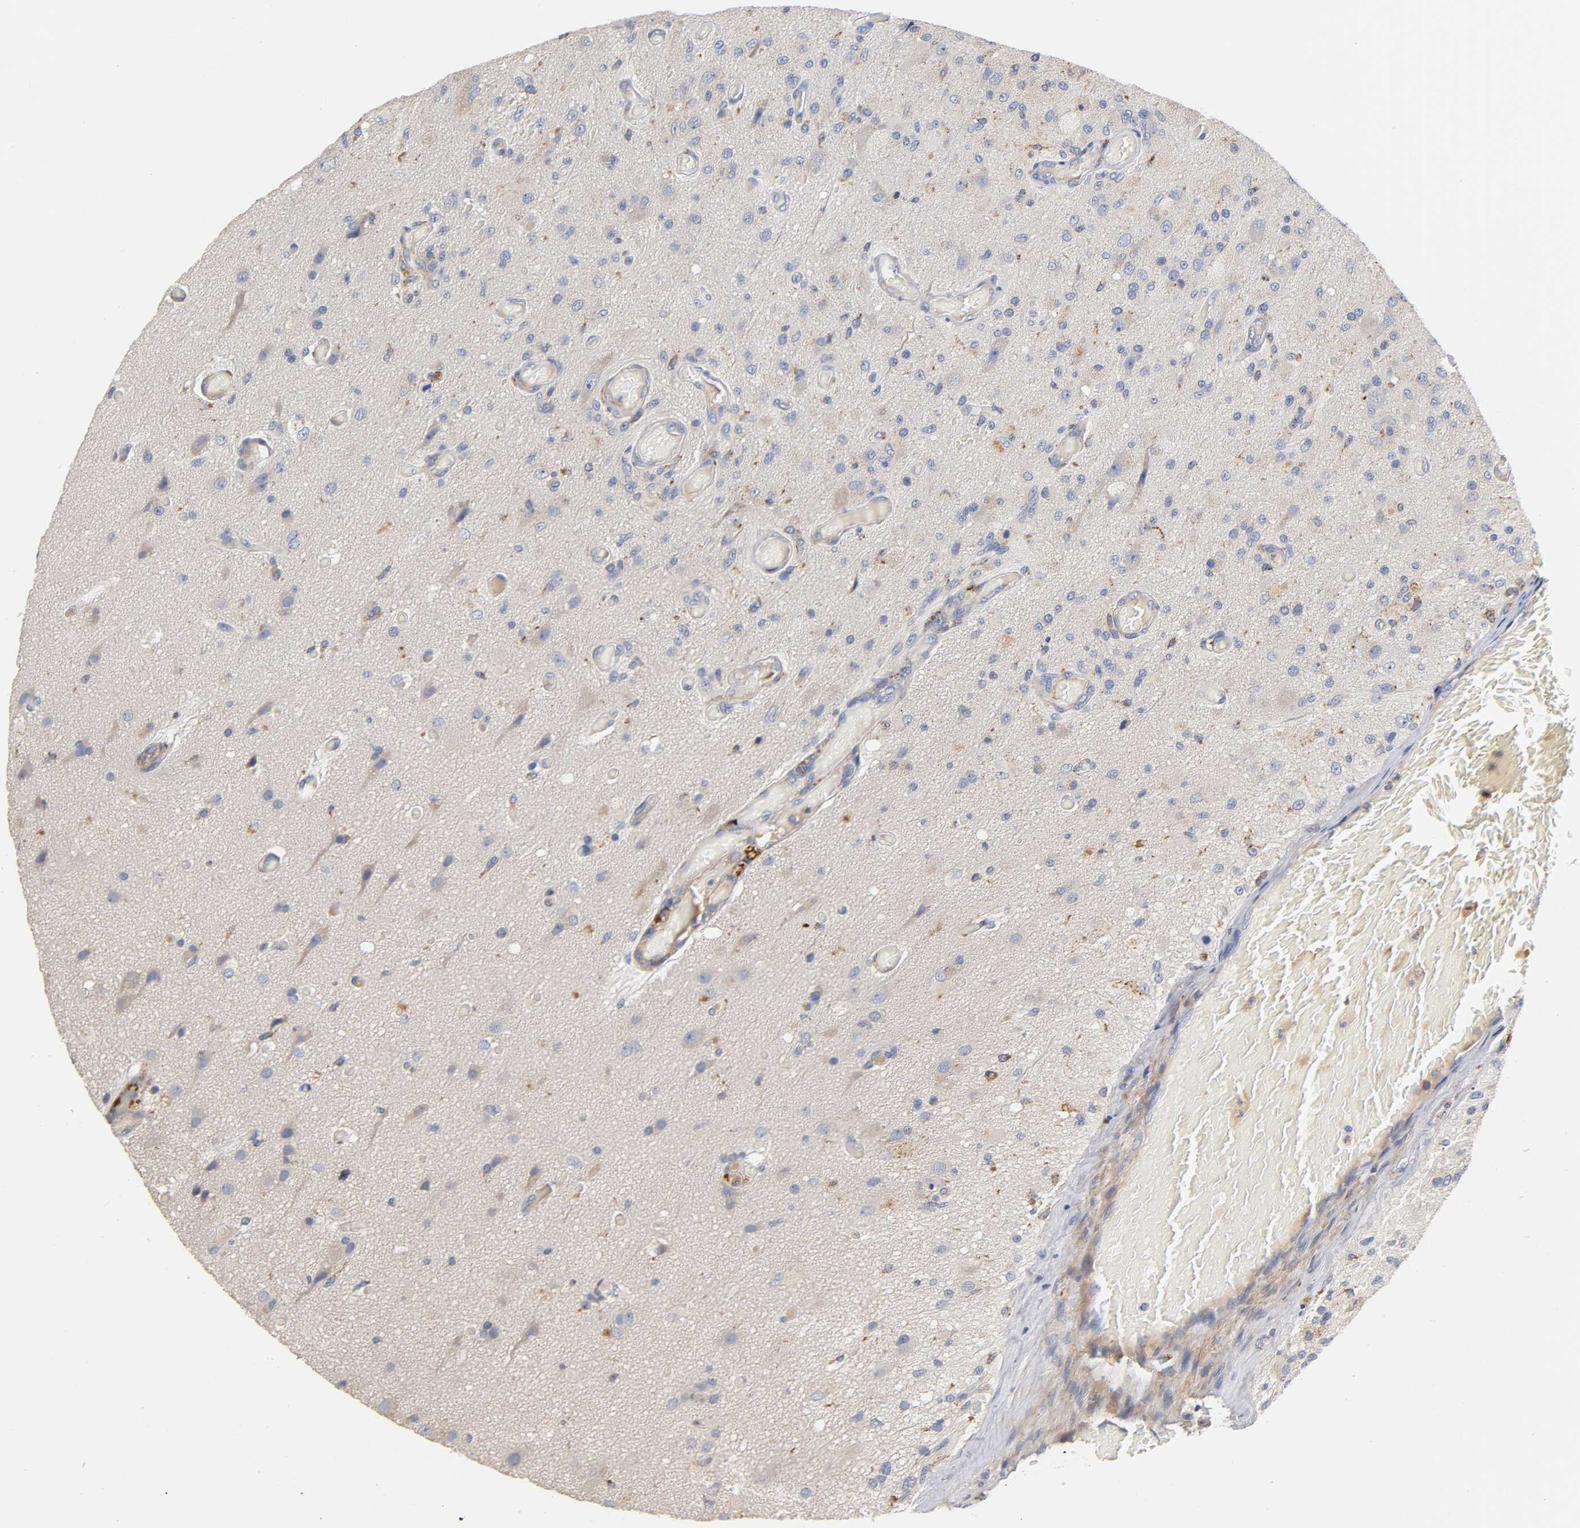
{"staining": {"intensity": "negative", "quantity": "none", "location": "none"}, "tissue": "glioma", "cell_type": "Tumor cells", "image_type": "cancer", "snomed": [{"axis": "morphology", "description": "Normal tissue, NOS"}, {"axis": "morphology", "description": "Glioma, malignant, High grade"}, {"axis": "topography", "description": "Cerebral cortex"}], "caption": "The micrograph displays no significant staining in tumor cells of glioma.", "gene": "SEMA5A", "patient": {"sex": "male", "age": 77}}